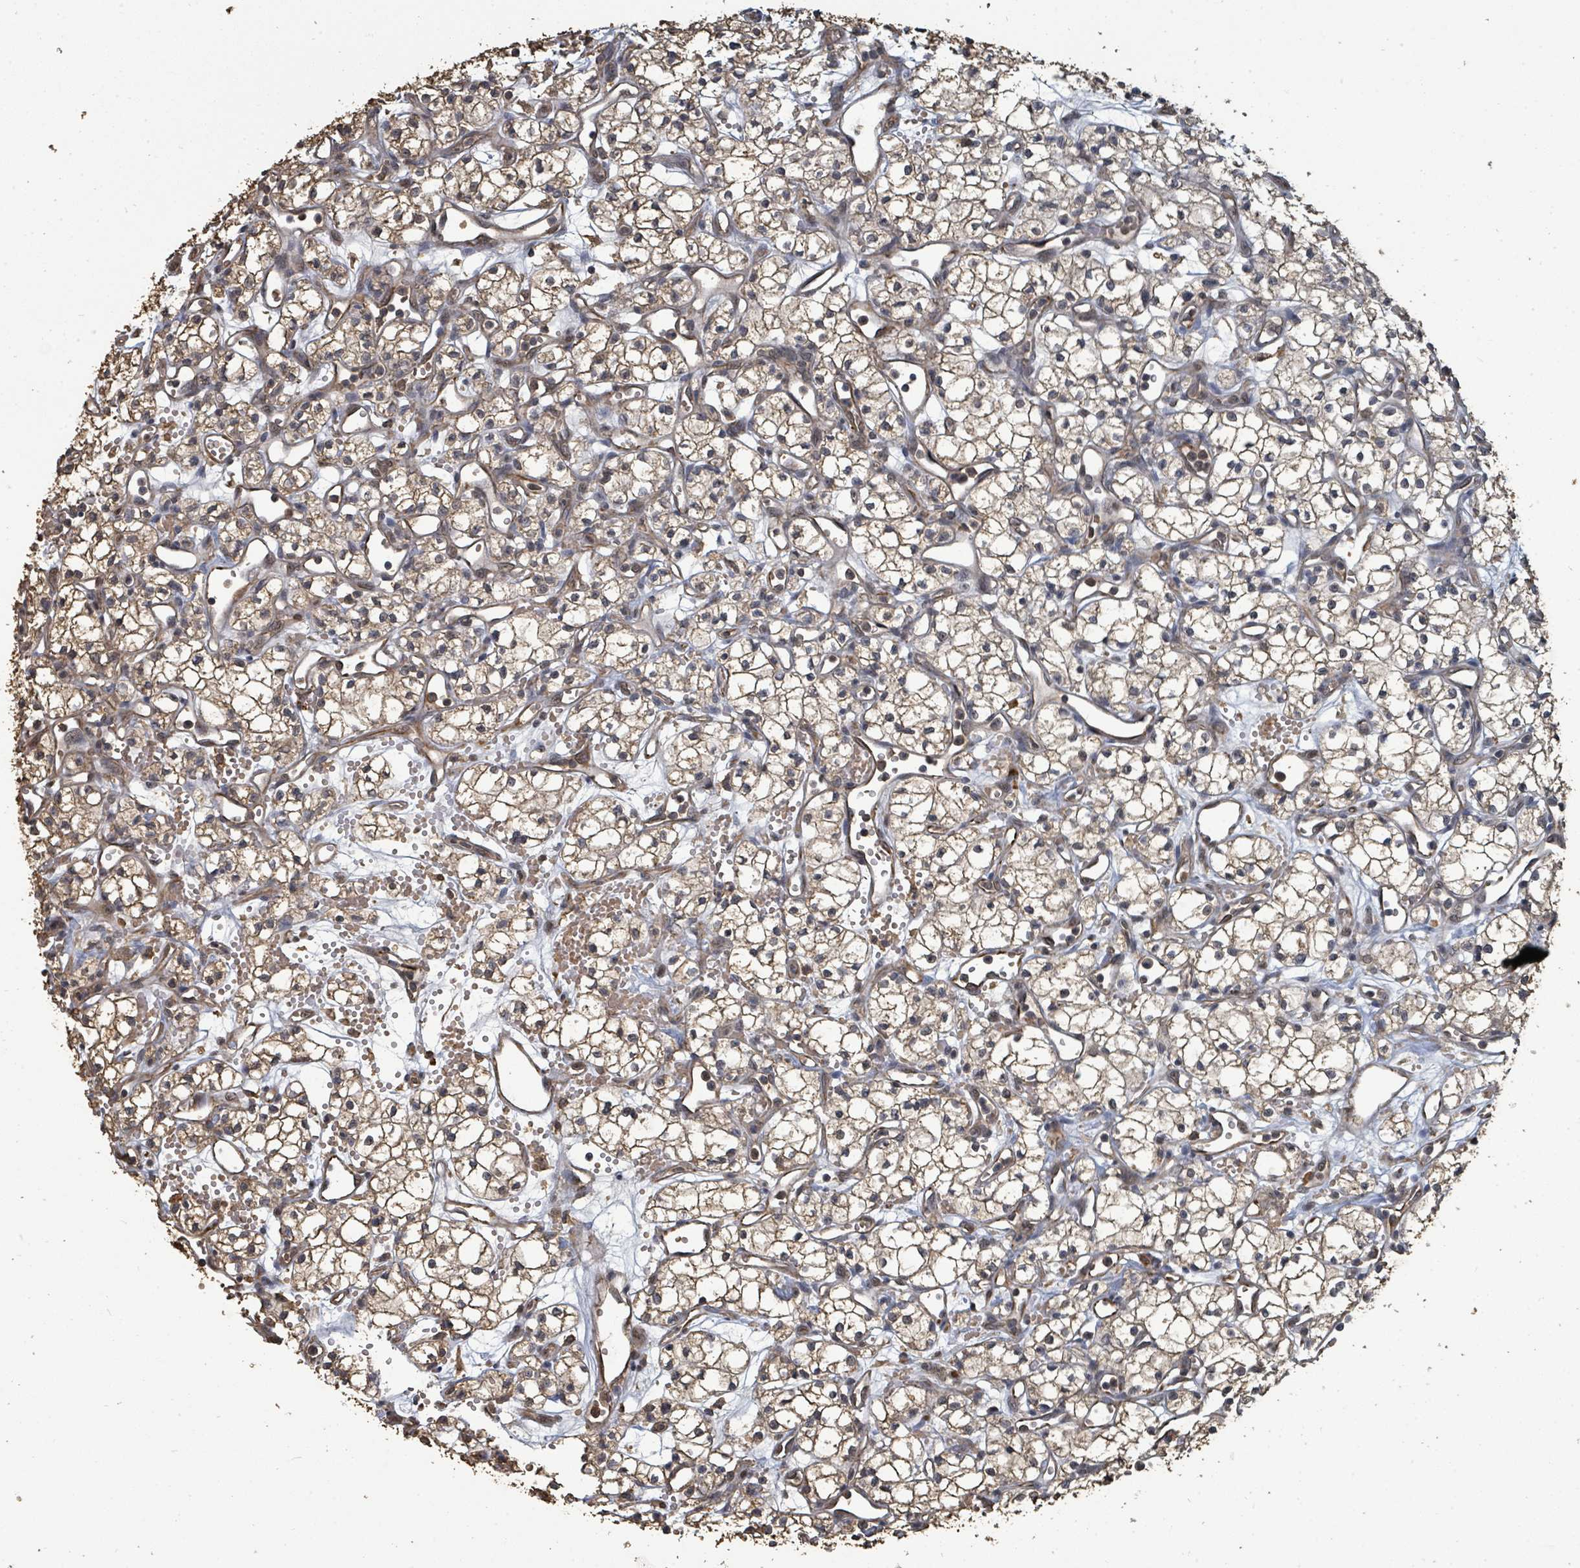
{"staining": {"intensity": "weak", "quantity": ">75%", "location": "cytoplasmic/membranous"}, "tissue": "renal cancer", "cell_type": "Tumor cells", "image_type": "cancer", "snomed": [{"axis": "morphology", "description": "Adenocarcinoma, NOS"}, {"axis": "topography", "description": "Kidney"}], "caption": "Immunohistochemical staining of human renal cancer shows weak cytoplasmic/membranous protein expression in about >75% of tumor cells.", "gene": "C6orf52", "patient": {"sex": "male", "age": 59}}